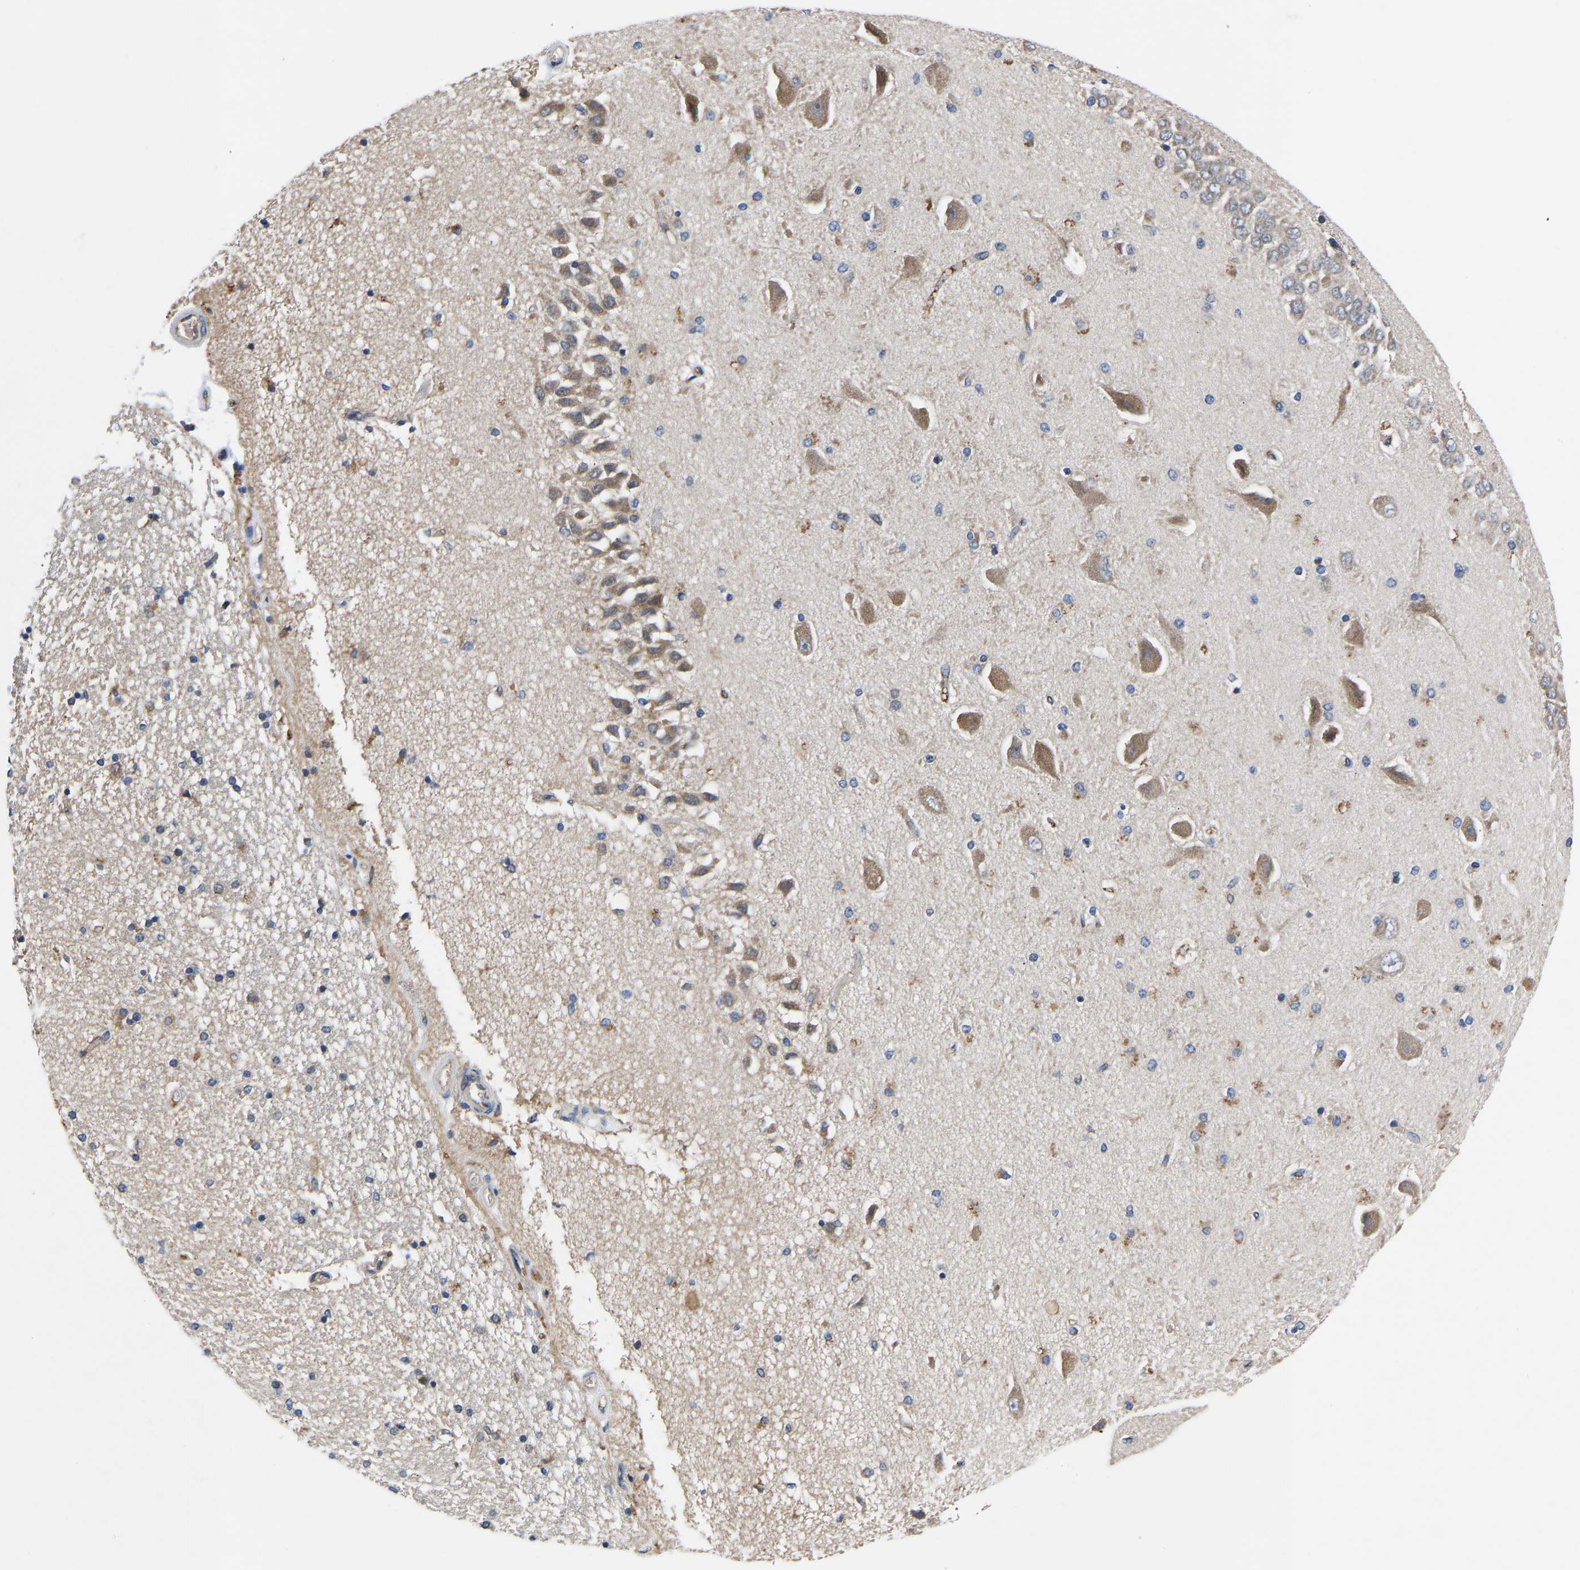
{"staining": {"intensity": "moderate", "quantity": "<25%", "location": "cytoplasmic/membranous"}, "tissue": "hippocampus", "cell_type": "Glial cells", "image_type": "normal", "snomed": [{"axis": "morphology", "description": "Normal tissue, NOS"}, {"axis": "topography", "description": "Hippocampus"}], "caption": "IHC of benign human hippocampus exhibits low levels of moderate cytoplasmic/membranous staining in about <25% of glial cells. (Stains: DAB (3,3'-diaminobenzidine) in brown, nuclei in blue, Microscopy: brightfield microscopy at high magnification).", "gene": "FRRS1", "patient": {"sex": "female", "age": 54}}